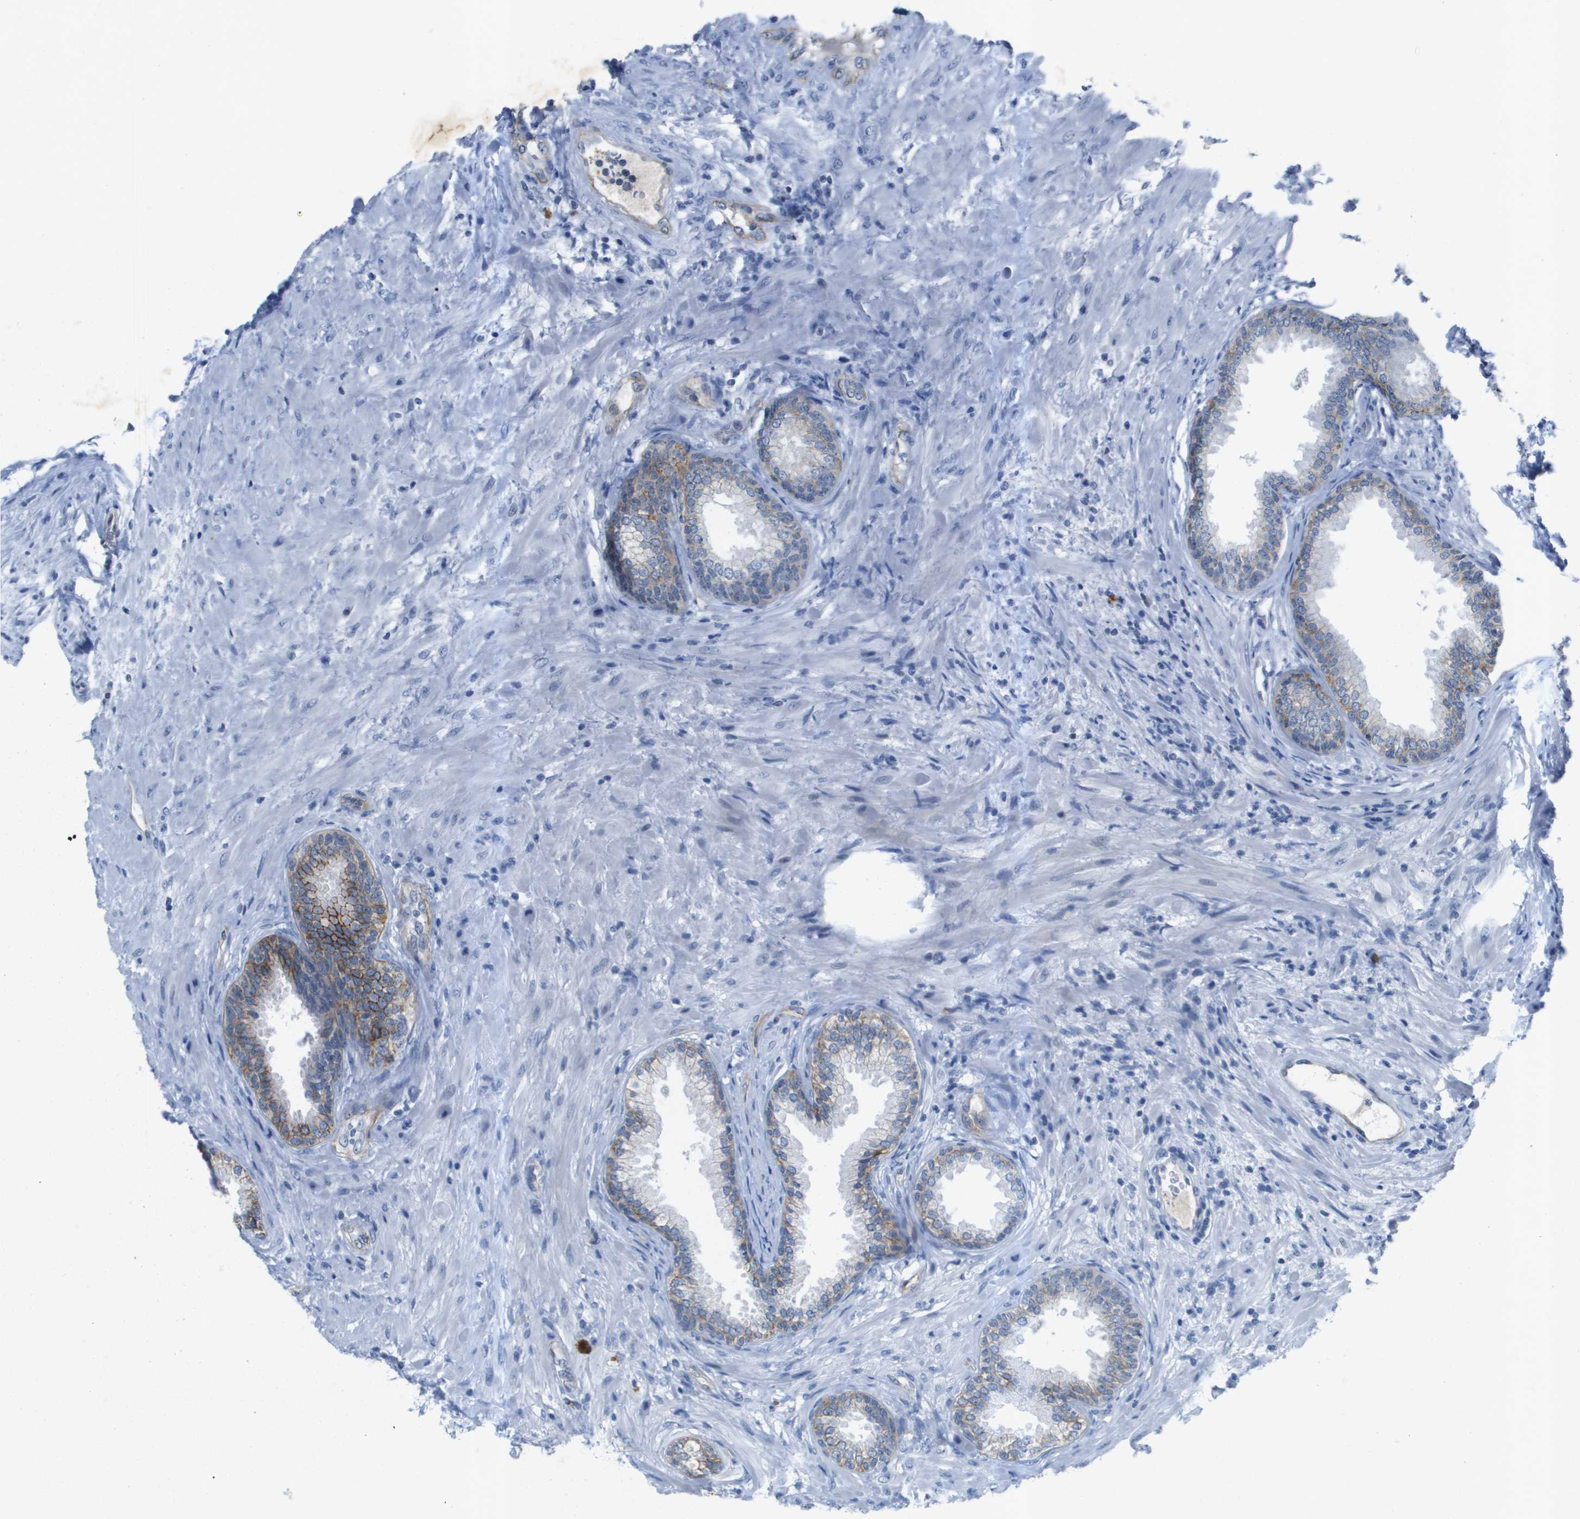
{"staining": {"intensity": "moderate", "quantity": "<25%", "location": "cytoplasmic/membranous"}, "tissue": "prostate", "cell_type": "Glandular cells", "image_type": "normal", "snomed": [{"axis": "morphology", "description": "Normal tissue, NOS"}, {"axis": "topography", "description": "Prostate"}], "caption": "Immunohistochemical staining of benign prostate shows <25% levels of moderate cytoplasmic/membranous protein staining in approximately <25% of glandular cells.", "gene": "ITGA6", "patient": {"sex": "male", "age": 76}}